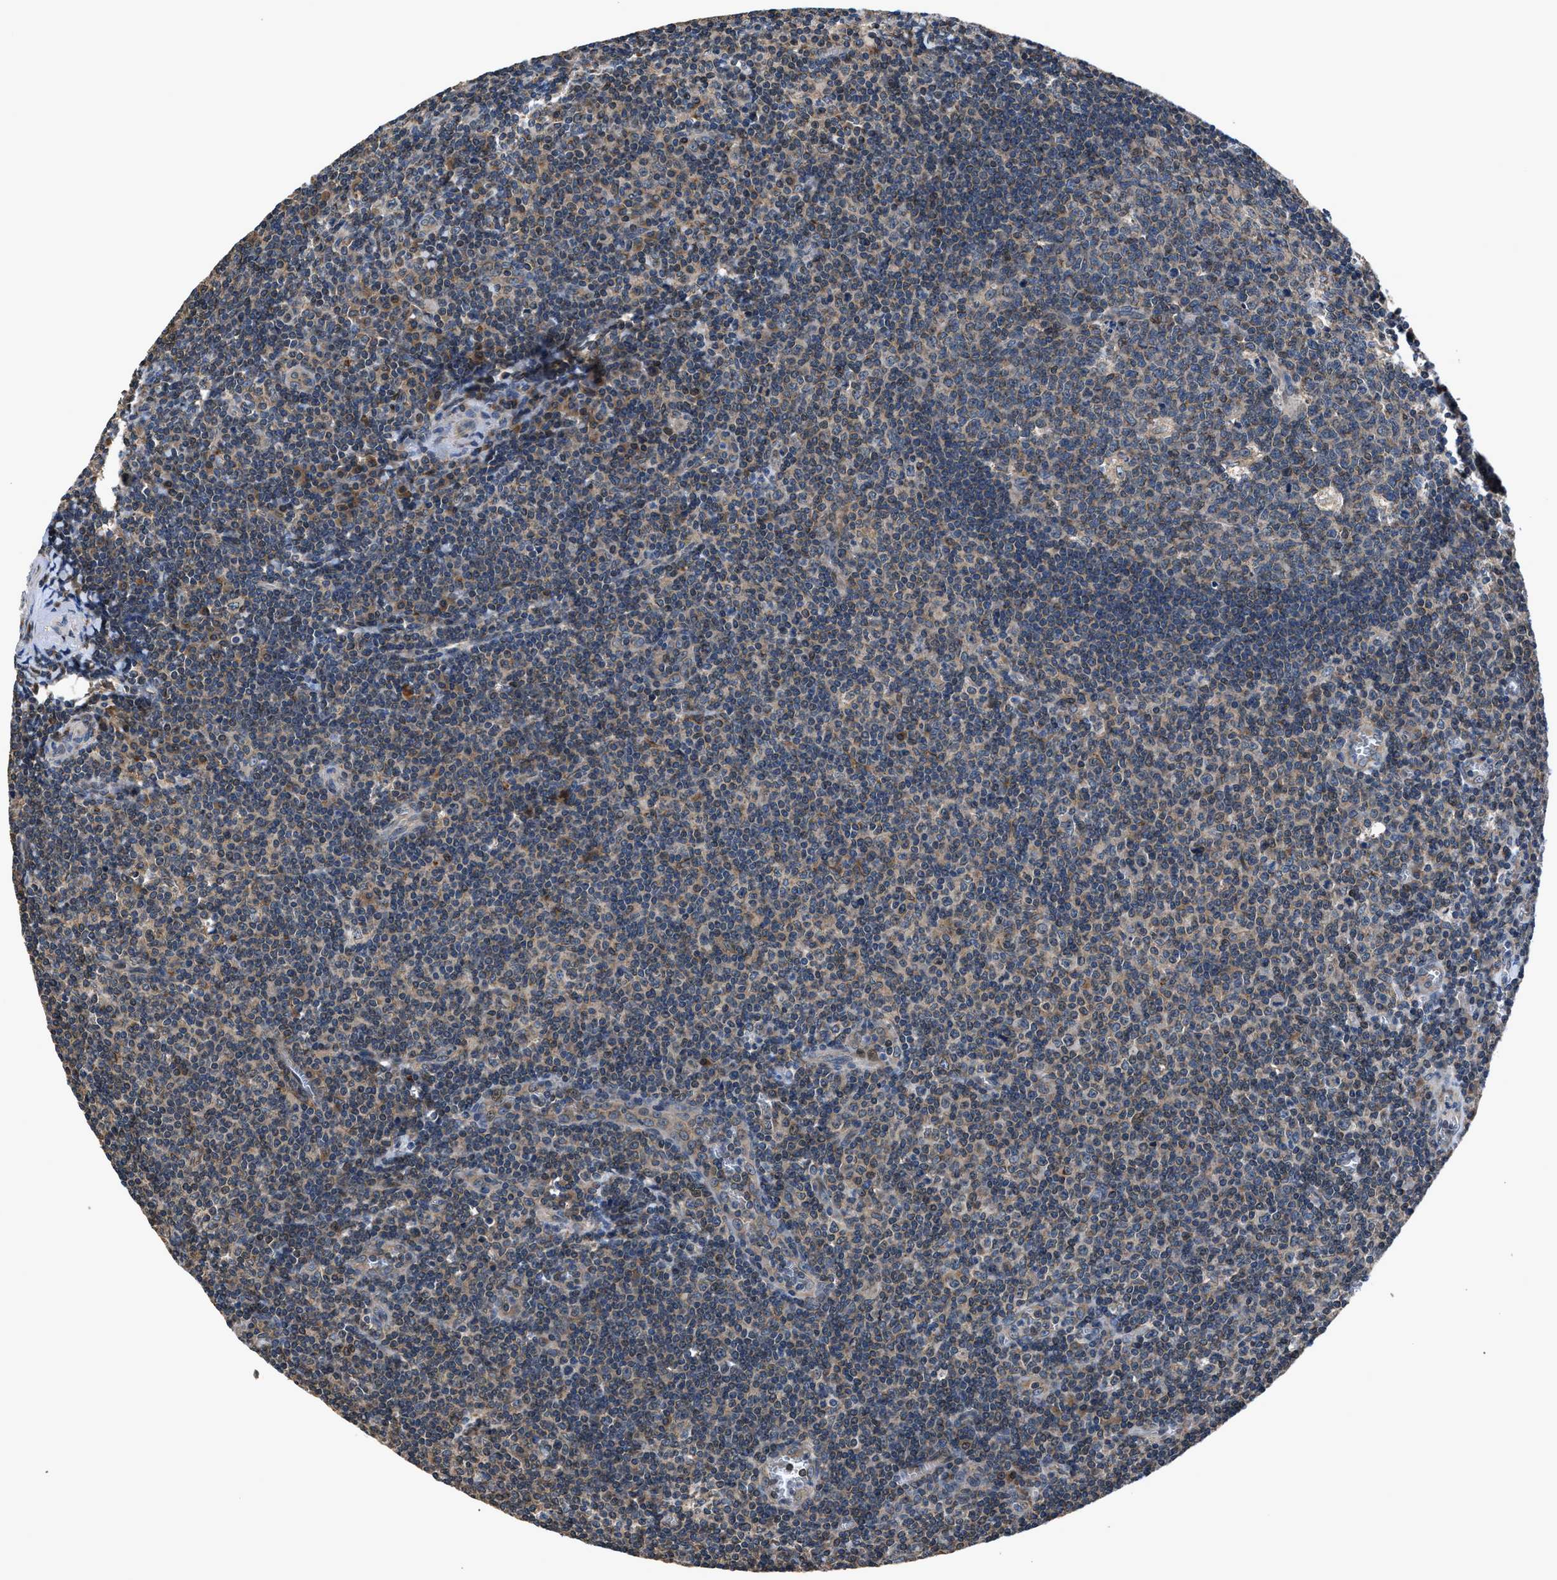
{"staining": {"intensity": "weak", "quantity": ">75%", "location": "cytoplasmic/membranous"}, "tissue": "tonsil", "cell_type": "Germinal center cells", "image_type": "normal", "snomed": [{"axis": "morphology", "description": "Normal tissue, NOS"}, {"axis": "topography", "description": "Tonsil"}], "caption": "Tonsil stained for a protein (brown) shows weak cytoplasmic/membranous positive positivity in about >75% of germinal center cells.", "gene": "TNRC18", "patient": {"sex": "male", "age": 37}}